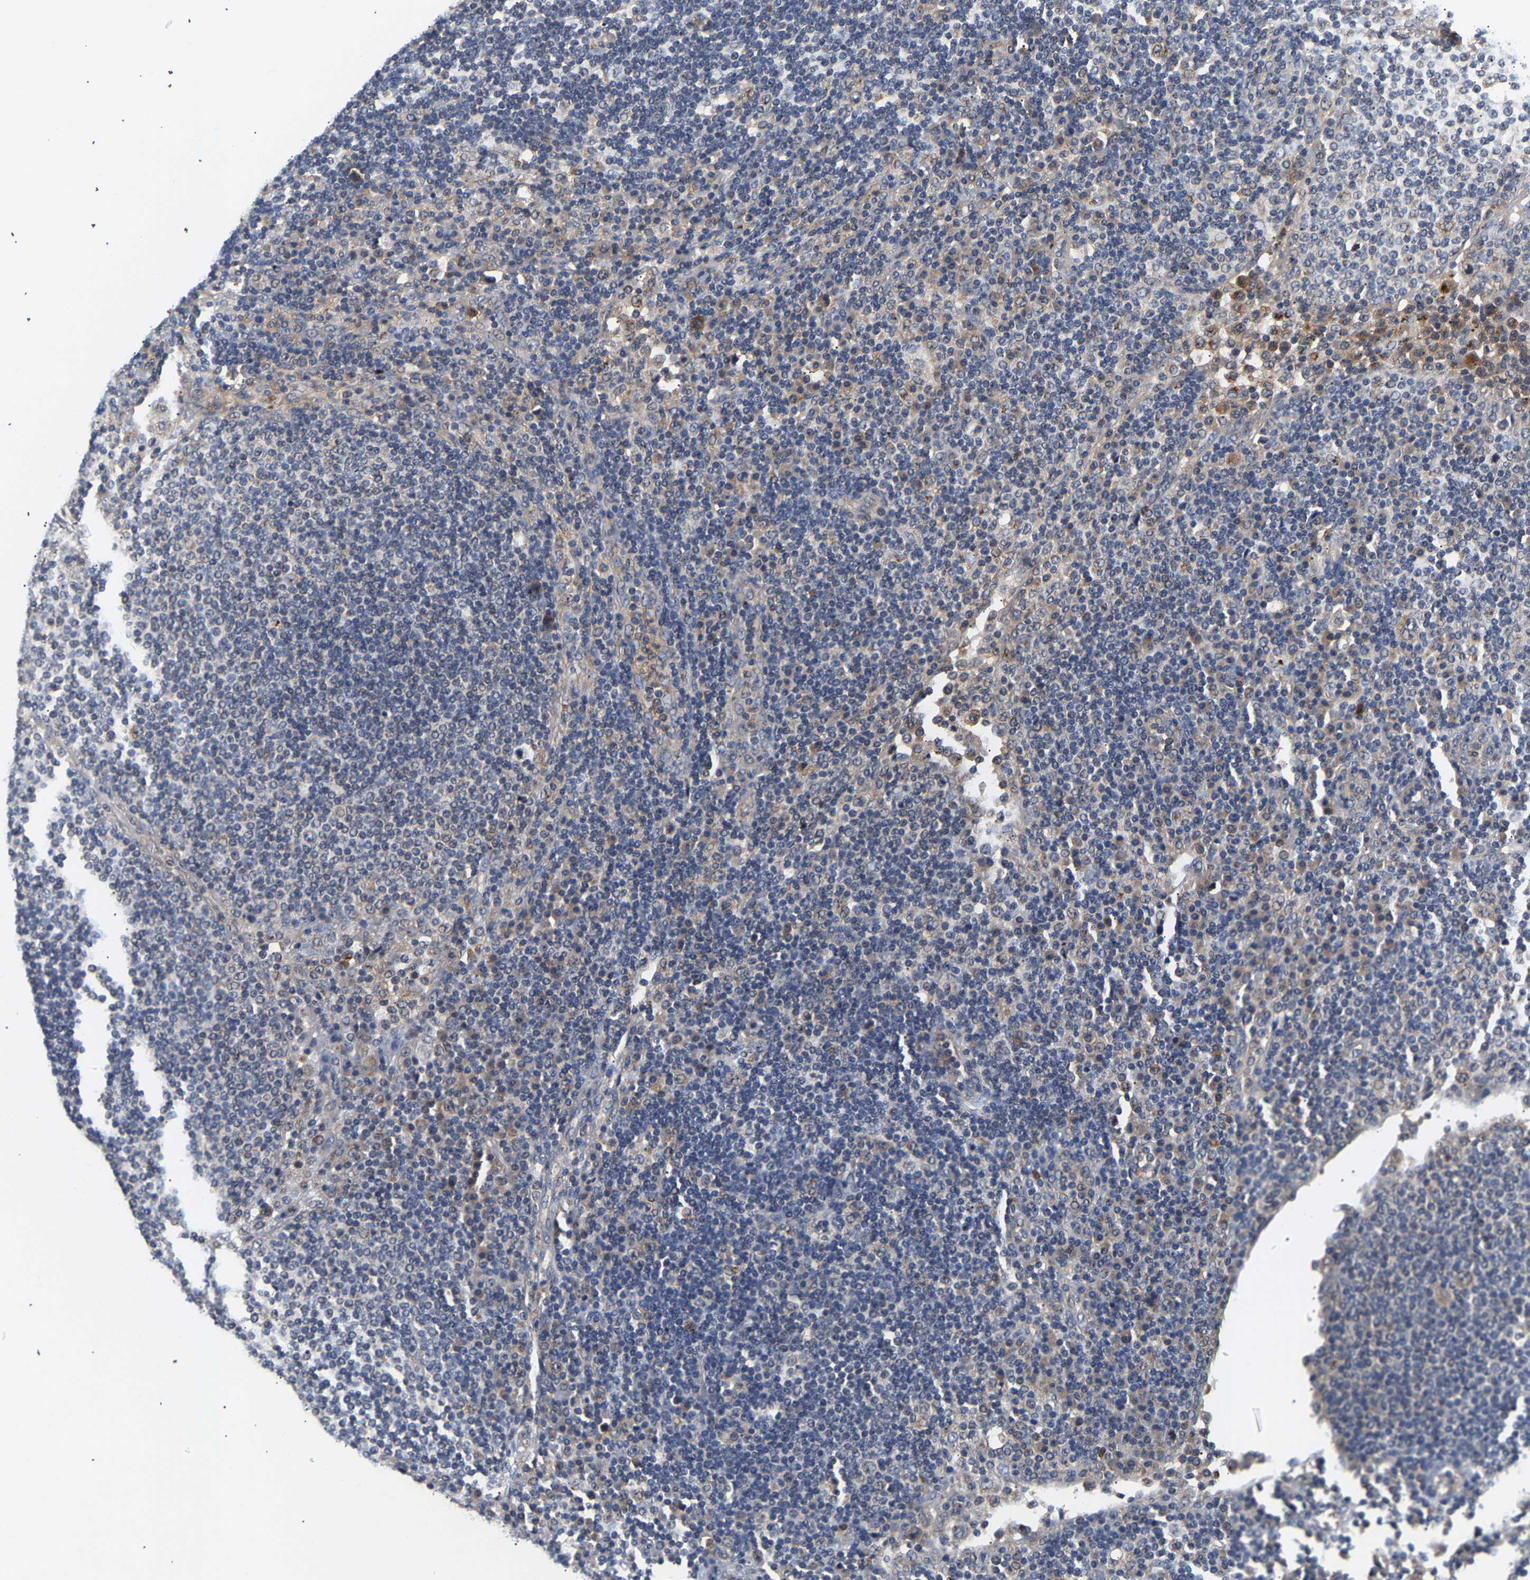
{"staining": {"intensity": "negative", "quantity": "none", "location": "none"}, "tissue": "lymph node", "cell_type": "Germinal center cells", "image_type": "normal", "snomed": [{"axis": "morphology", "description": "Normal tissue, NOS"}, {"axis": "topography", "description": "Lymph node"}], "caption": "A histopathology image of human lymph node is negative for staining in germinal center cells. (DAB immunohistochemistry (IHC) with hematoxylin counter stain).", "gene": "PPID", "patient": {"sex": "female", "age": 53}}